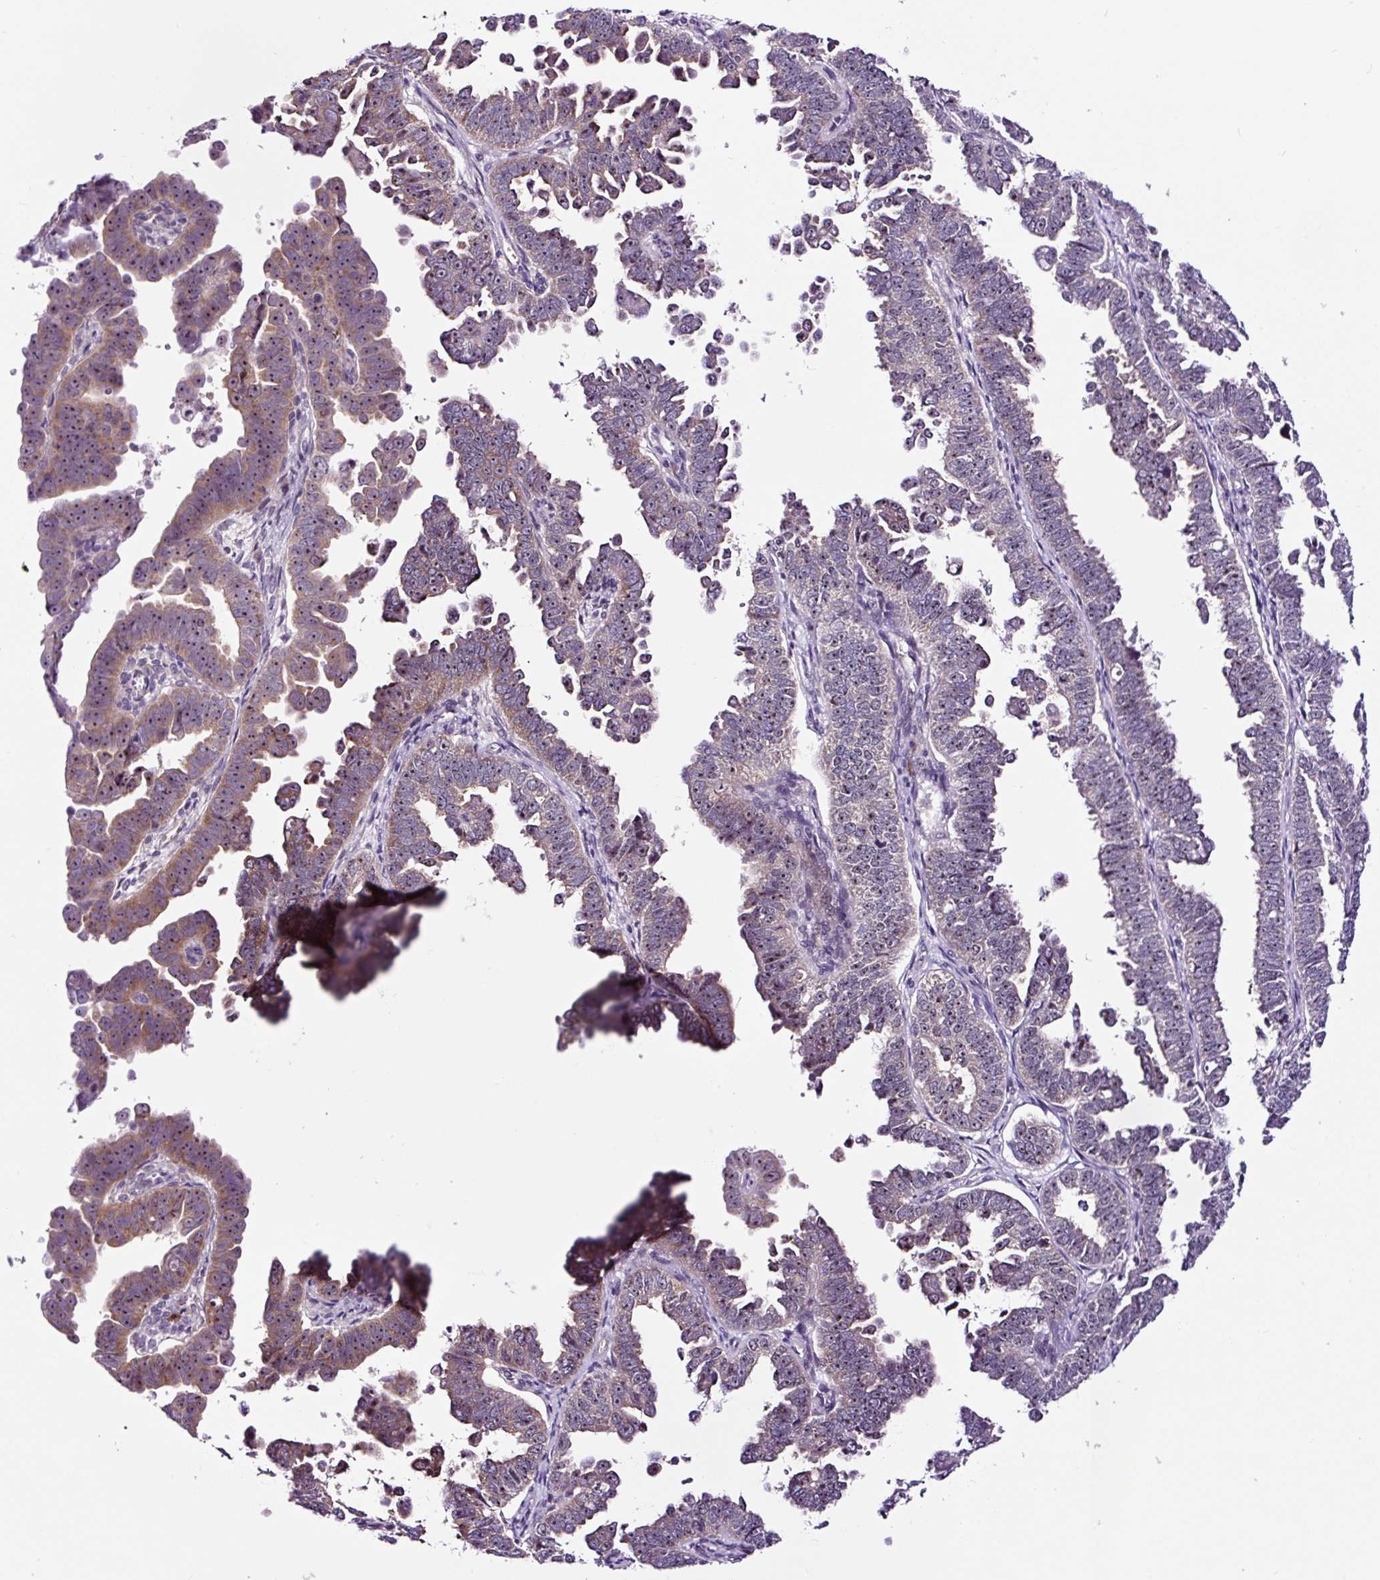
{"staining": {"intensity": "weak", "quantity": "25%-75%", "location": "cytoplasmic/membranous"}, "tissue": "endometrial cancer", "cell_type": "Tumor cells", "image_type": "cancer", "snomed": [{"axis": "morphology", "description": "Adenocarcinoma, NOS"}, {"axis": "topography", "description": "Endometrium"}], "caption": "A histopathology image of human endometrial adenocarcinoma stained for a protein shows weak cytoplasmic/membranous brown staining in tumor cells.", "gene": "NOM1", "patient": {"sex": "female", "age": 75}}